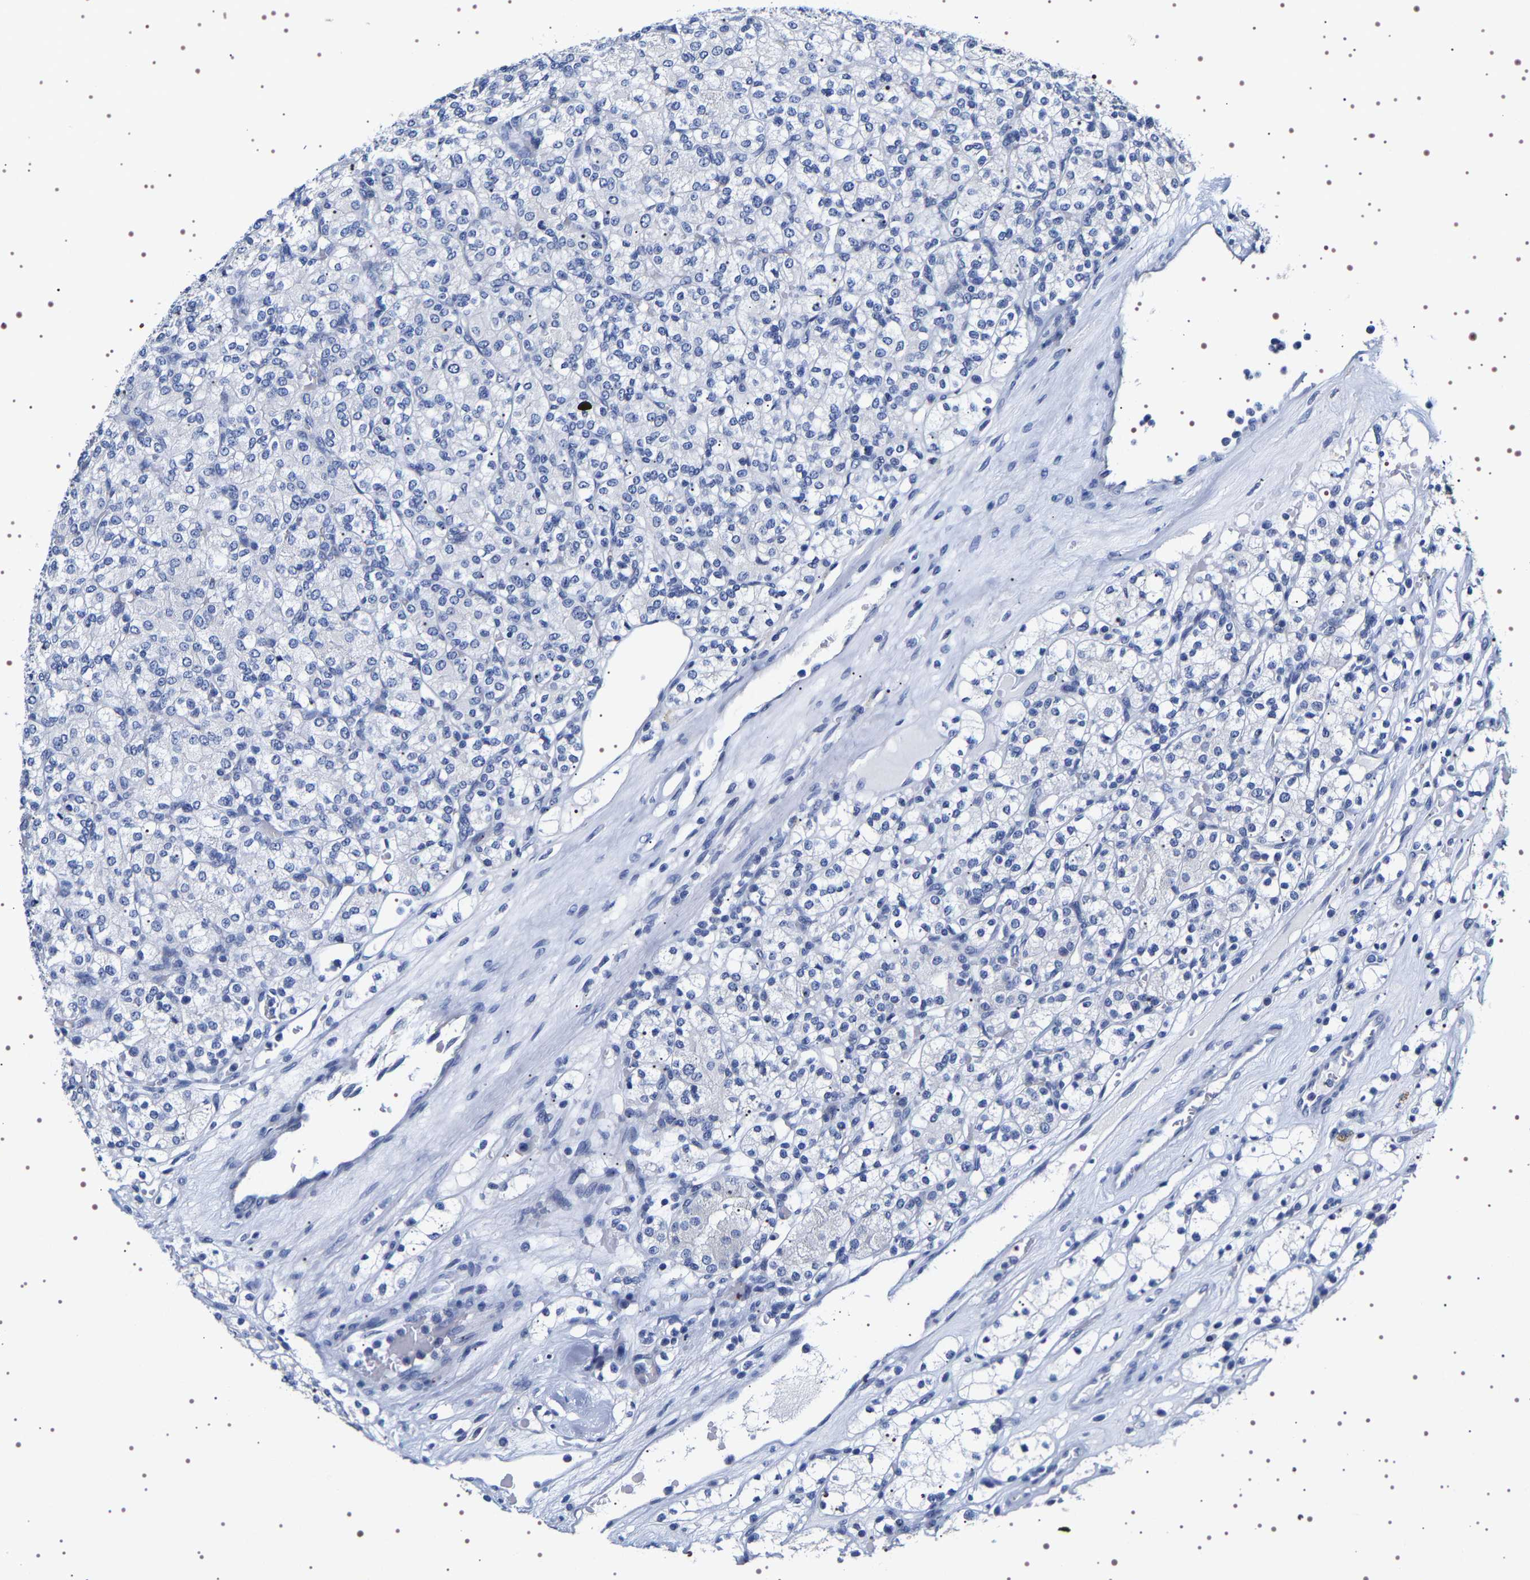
{"staining": {"intensity": "negative", "quantity": "none", "location": "none"}, "tissue": "renal cancer", "cell_type": "Tumor cells", "image_type": "cancer", "snomed": [{"axis": "morphology", "description": "Adenocarcinoma, NOS"}, {"axis": "topography", "description": "Kidney"}], "caption": "DAB (3,3'-diaminobenzidine) immunohistochemical staining of renal adenocarcinoma displays no significant staining in tumor cells.", "gene": "UBQLN3", "patient": {"sex": "male", "age": 77}}